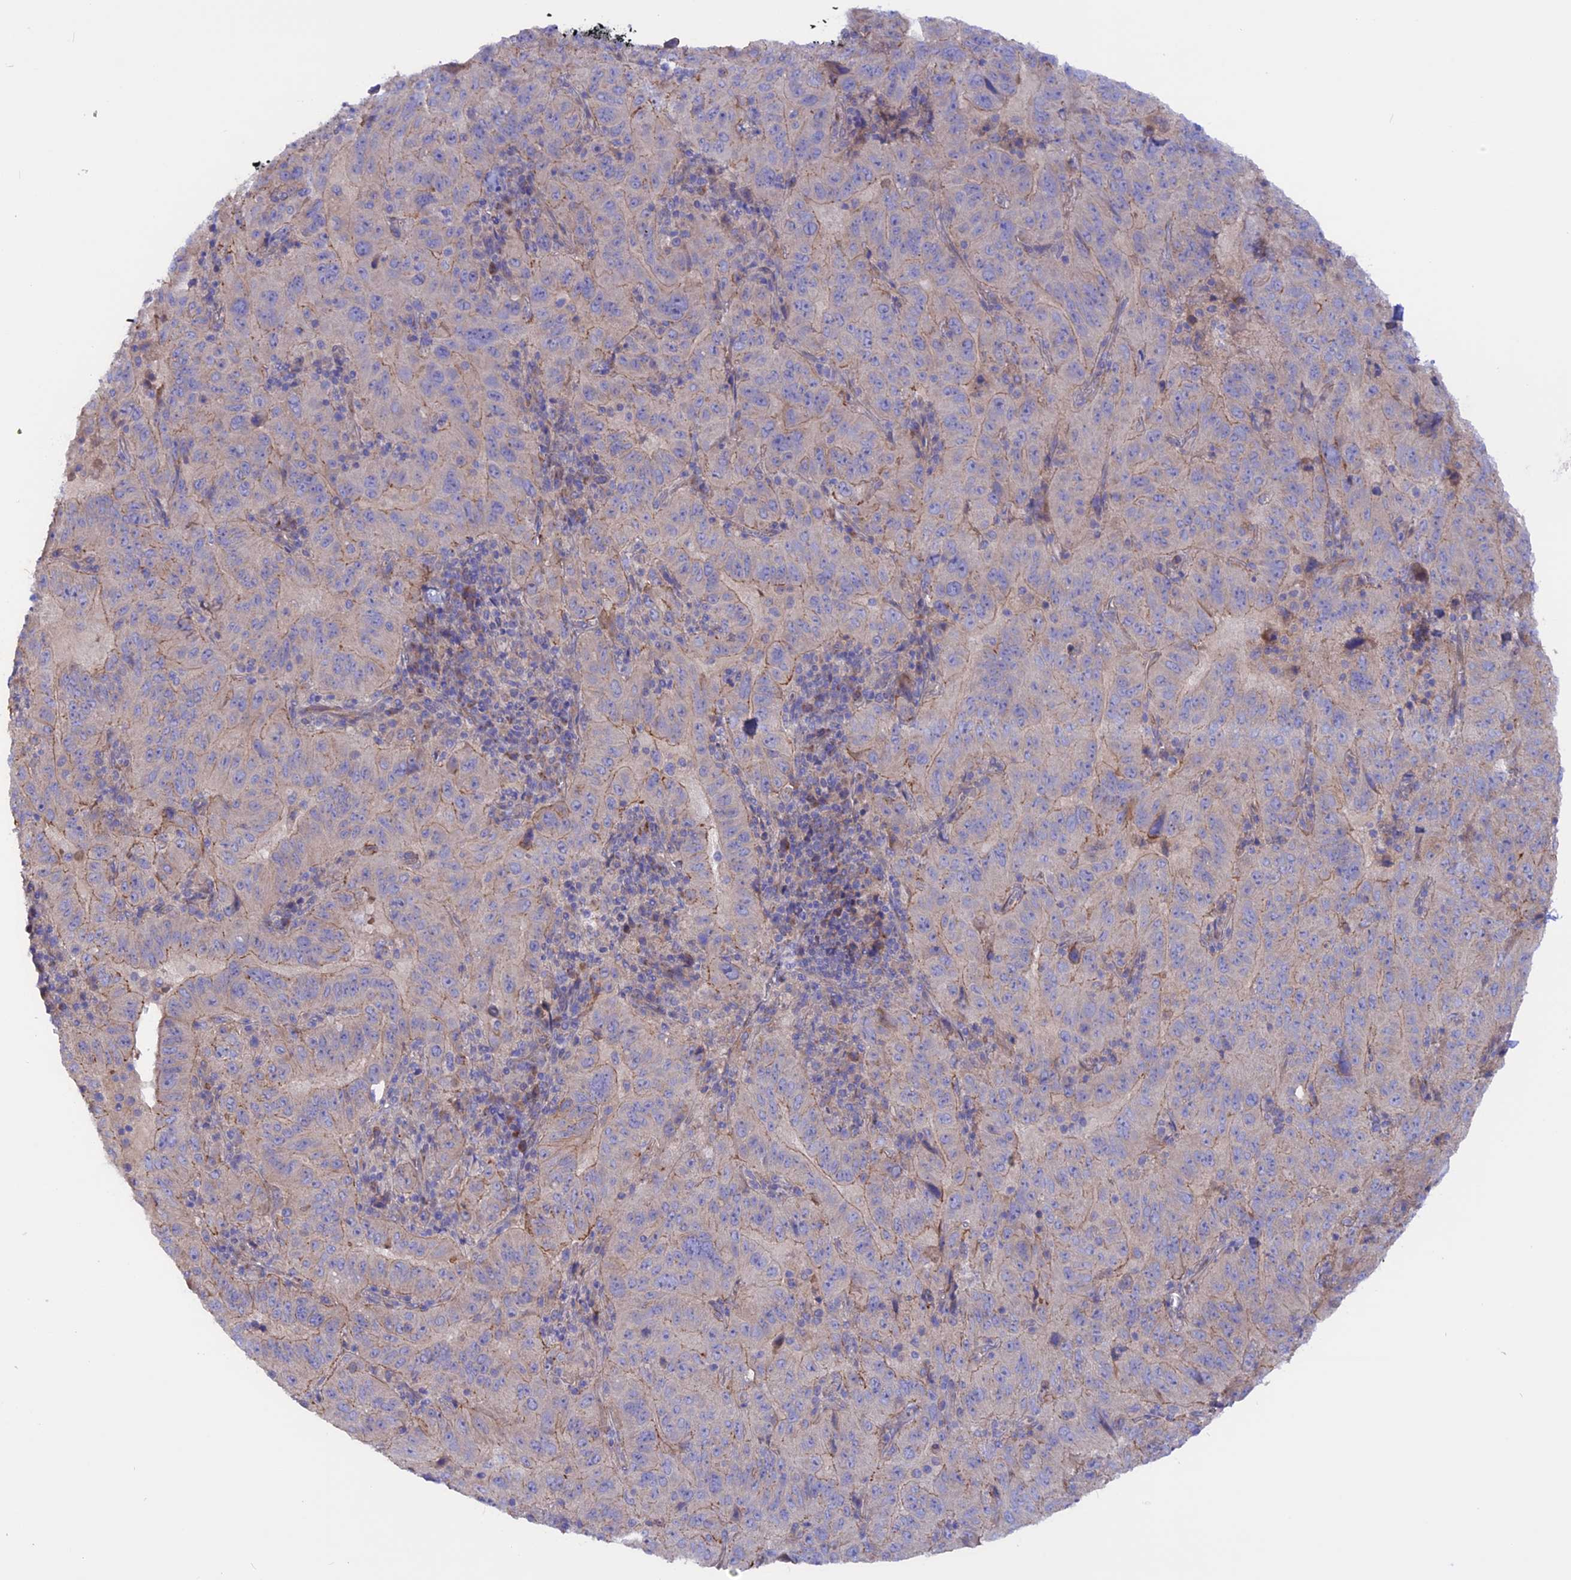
{"staining": {"intensity": "weak", "quantity": "25%-75%", "location": "cytoplasmic/membranous"}, "tissue": "pancreatic cancer", "cell_type": "Tumor cells", "image_type": "cancer", "snomed": [{"axis": "morphology", "description": "Adenocarcinoma, NOS"}, {"axis": "topography", "description": "Pancreas"}], "caption": "IHC (DAB (3,3'-diaminobenzidine)) staining of pancreatic cancer (adenocarcinoma) displays weak cytoplasmic/membranous protein expression in about 25%-75% of tumor cells.", "gene": "HYCC1", "patient": {"sex": "male", "age": 63}}